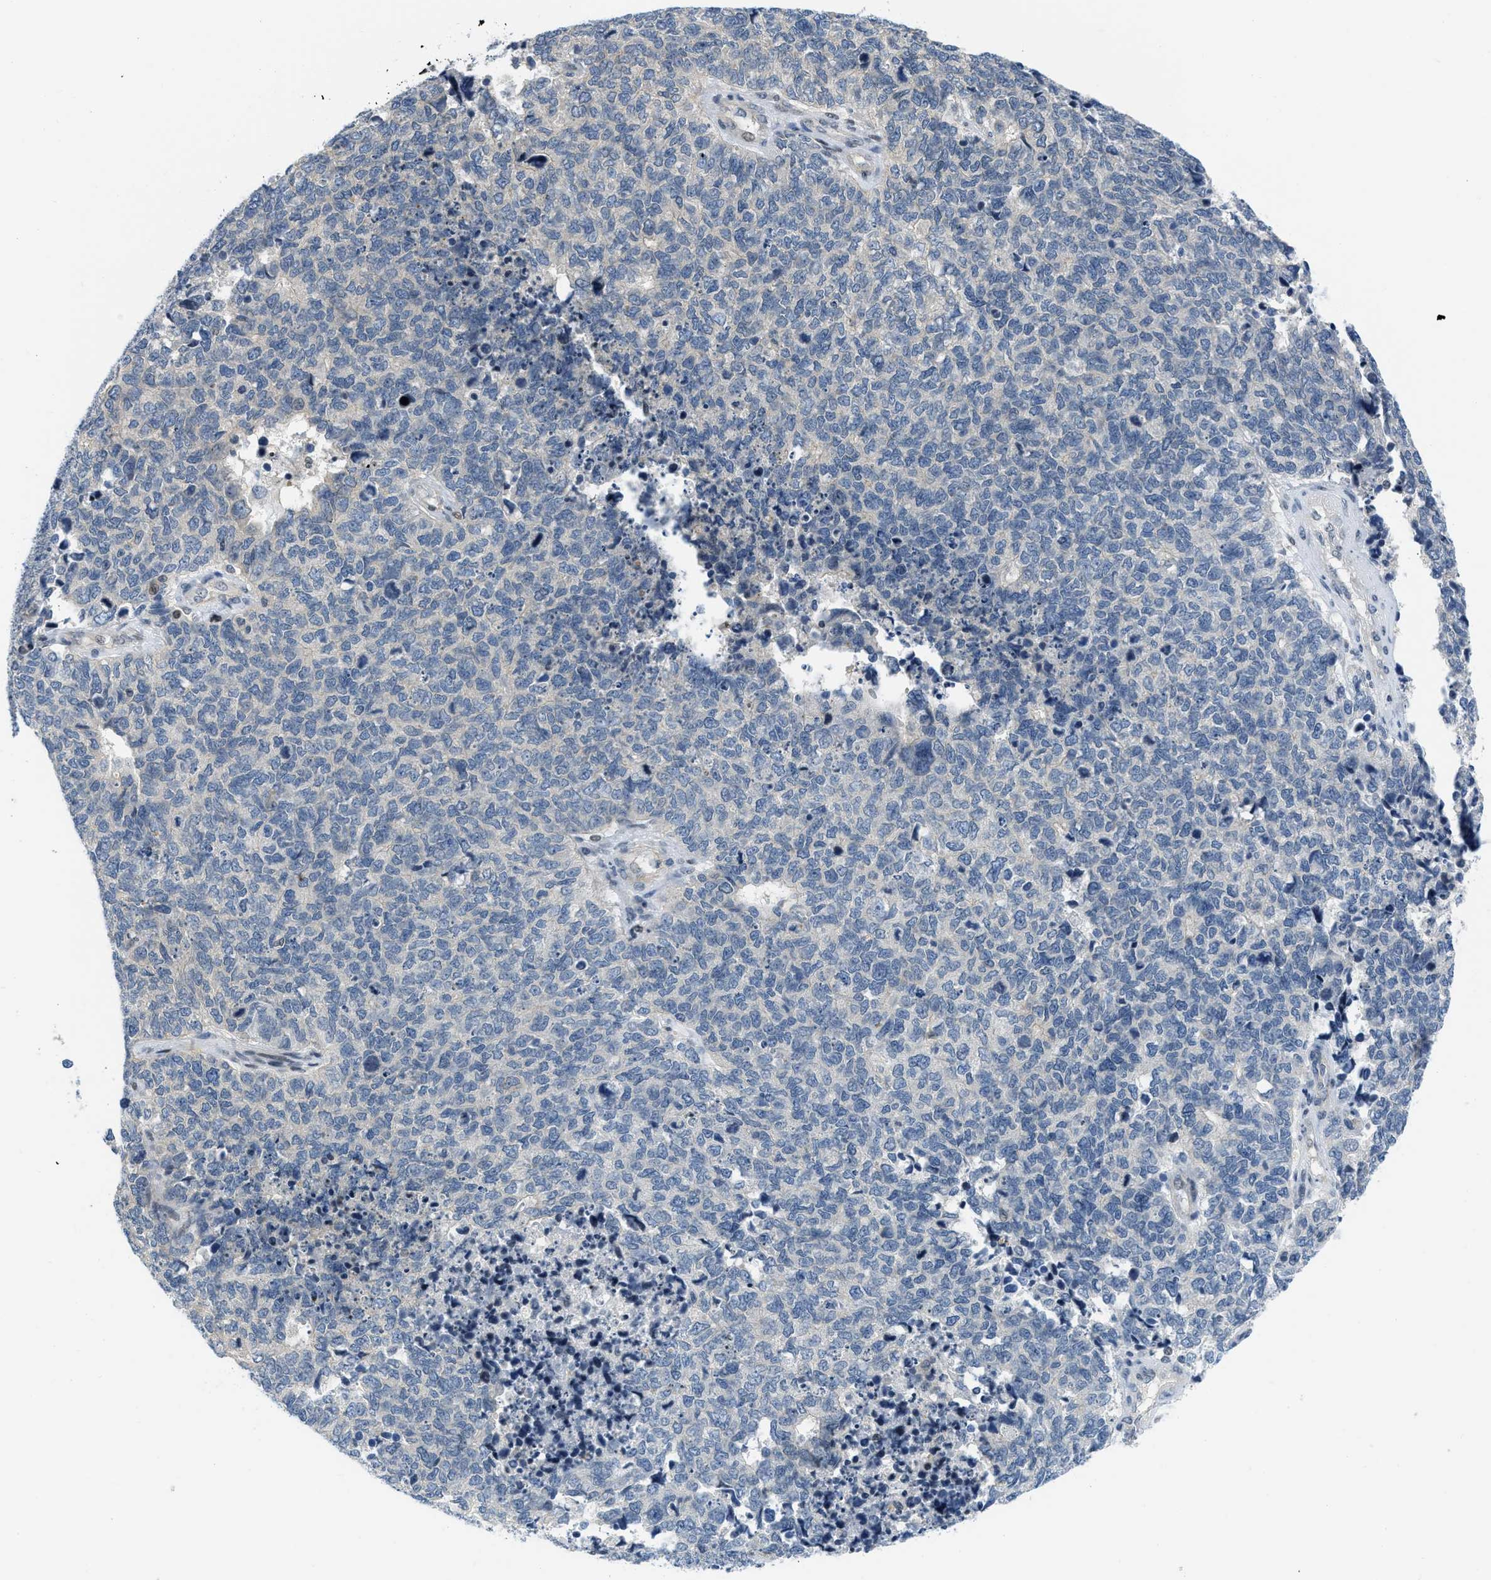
{"staining": {"intensity": "negative", "quantity": "none", "location": "none"}, "tissue": "cervical cancer", "cell_type": "Tumor cells", "image_type": "cancer", "snomed": [{"axis": "morphology", "description": "Squamous cell carcinoma, NOS"}, {"axis": "topography", "description": "Cervix"}], "caption": "DAB immunohistochemical staining of human cervical cancer (squamous cell carcinoma) exhibits no significant positivity in tumor cells. (DAB immunohistochemistry (IHC) with hematoxylin counter stain).", "gene": "OLIG3", "patient": {"sex": "female", "age": 63}}